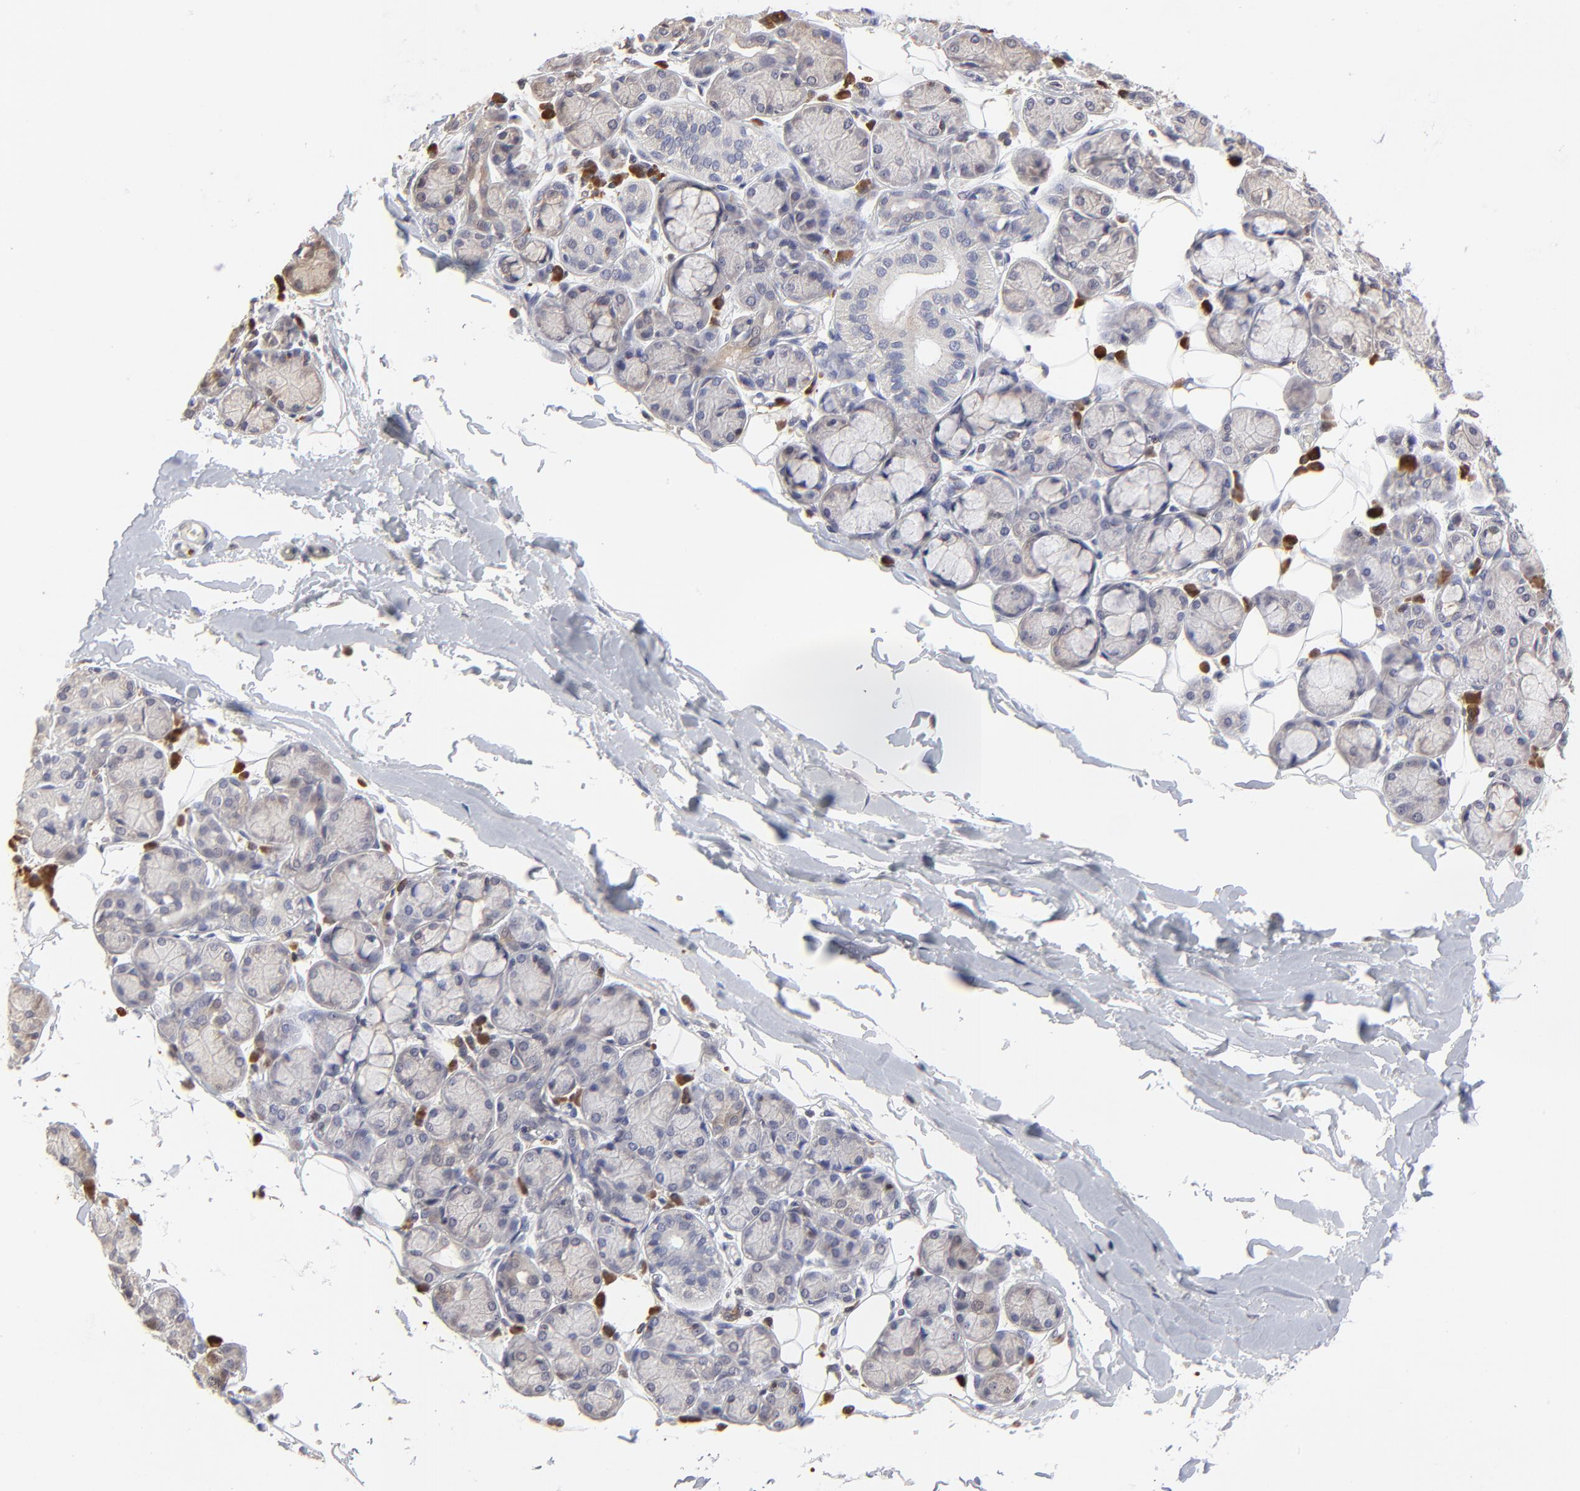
{"staining": {"intensity": "negative", "quantity": "none", "location": "none"}, "tissue": "salivary gland", "cell_type": "Glandular cells", "image_type": "normal", "snomed": [{"axis": "morphology", "description": "Normal tissue, NOS"}, {"axis": "topography", "description": "Salivary gland"}], "caption": "Immunohistochemistry of normal salivary gland displays no staining in glandular cells. Brightfield microscopy of immunohistochemistry (IHC) stained with DAB (brown) and hematoxylin (blue), captured at high magnification.", "gene": "CASP3", "patient": {"sex": "male", "age": 54}}